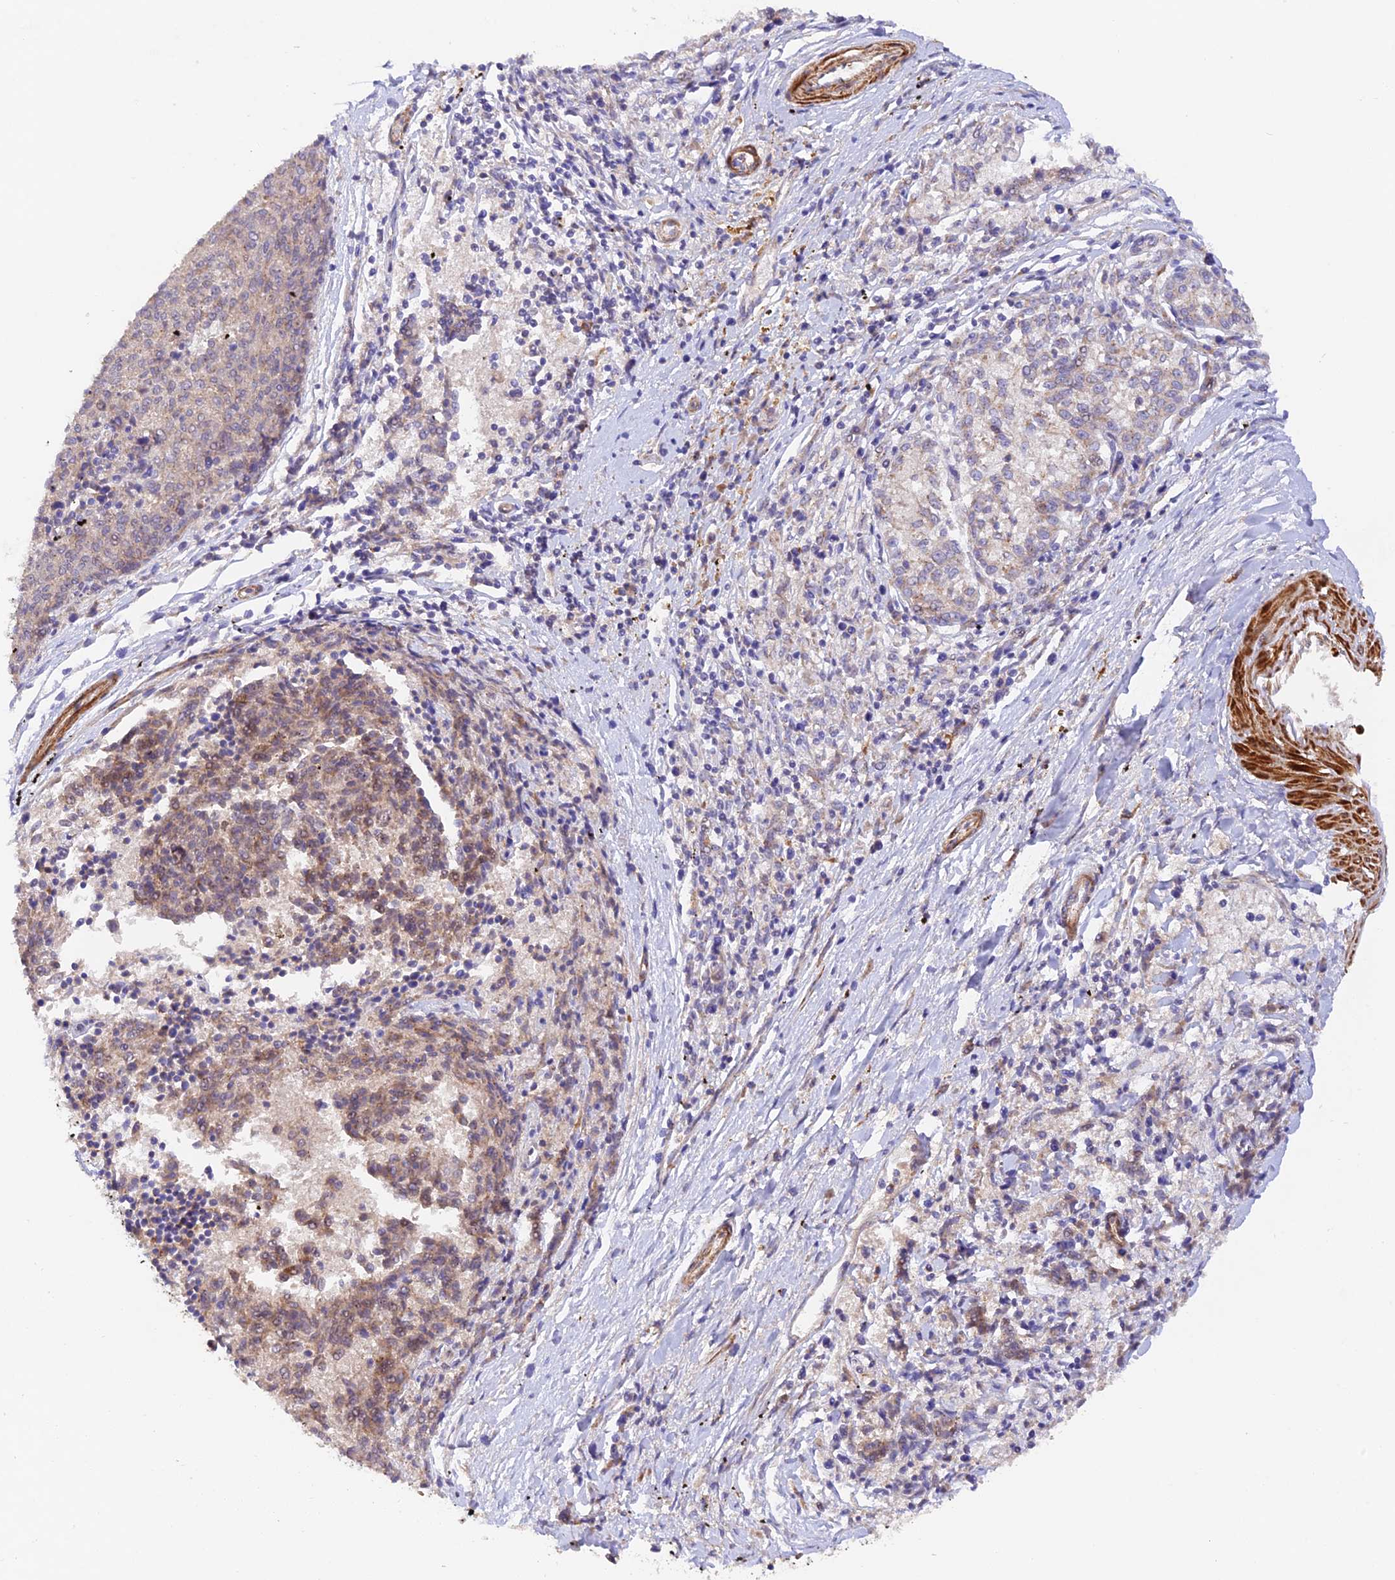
{"staining": {"intensity": "weak", "quantity": "<25%", "location": "cytoplasmic/membranous"}, "tissue": "melanoma", "cell_type": "Tumor cells", "image_type": "cancer", "snomed": [{"axis": "morphology", "description": "Malignant melanoma, NOS"}, {"axis": "topography", "description": "Skin"}], "caption": "Immunohistochemical staining of malignant melanoma demonstrates no significant expression in tumor cells.", "gene": "WDFY4", "patient": {"sex": "female", "age": 72}}